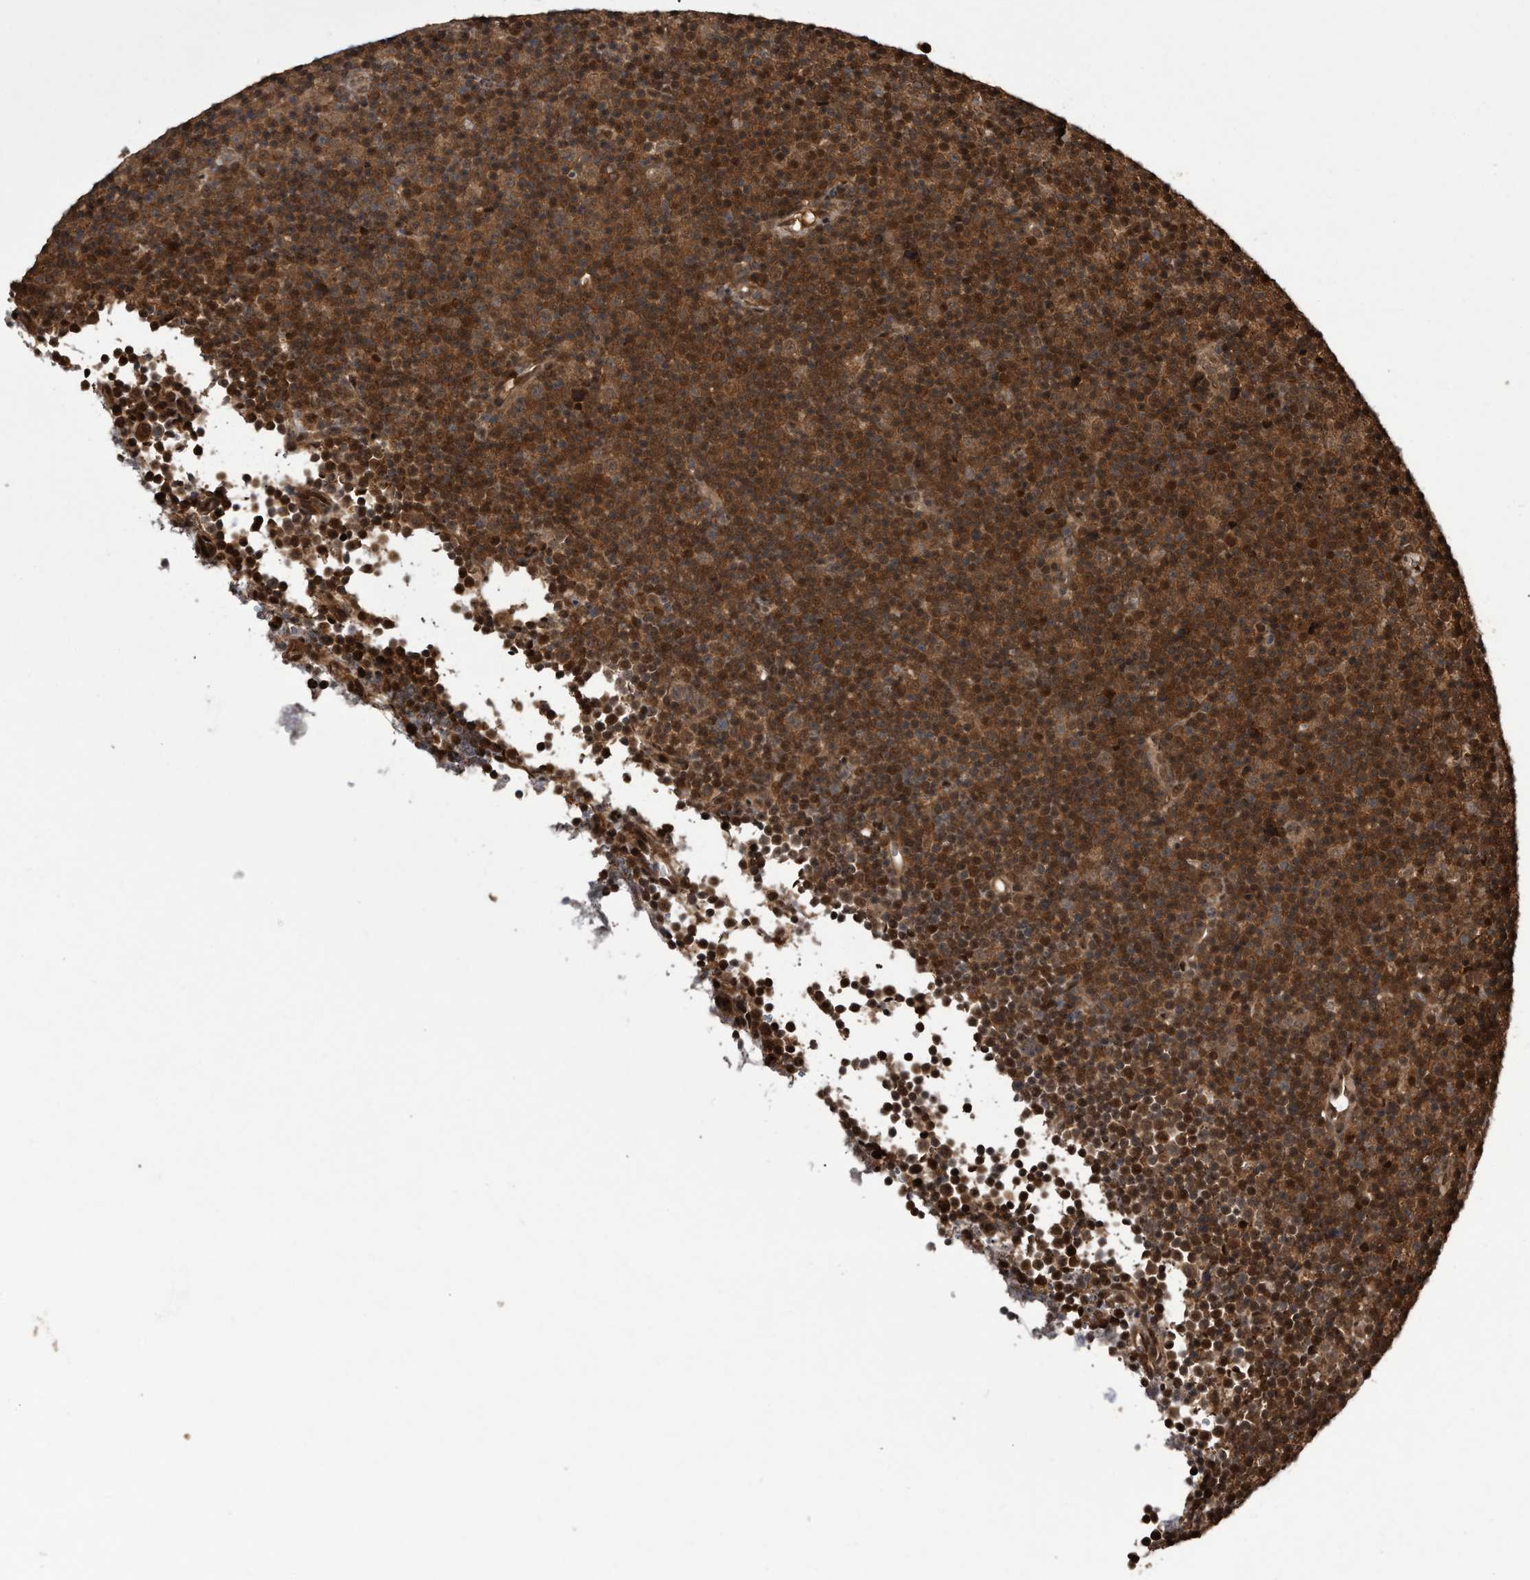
{"staining": {"intensity": "strong", "quantity": ">75%", "location": "cytoplasmic/membranous,nuclear"}, "tissue": "lymphoma", "cell_type": "Tumor cells", "image_type": "cancer", "snomed": [{"axis": "morphology", "description": "Malignant lymphoma, non-Hodgkin's type, Low grade"}, {"axis": "topography", "description": "Lymph node"}], "caption": "This photomicrograph shows immunohistochemistry (IHC) staining of low-grade malignant lymphoma, non-Hodgkin's type, with high strong cytoplasmic/membranous and nuclear staining in about >75% of tumor cells.", "gene": "RAD23B", "patient": {"sex": "female", "age": 67}}